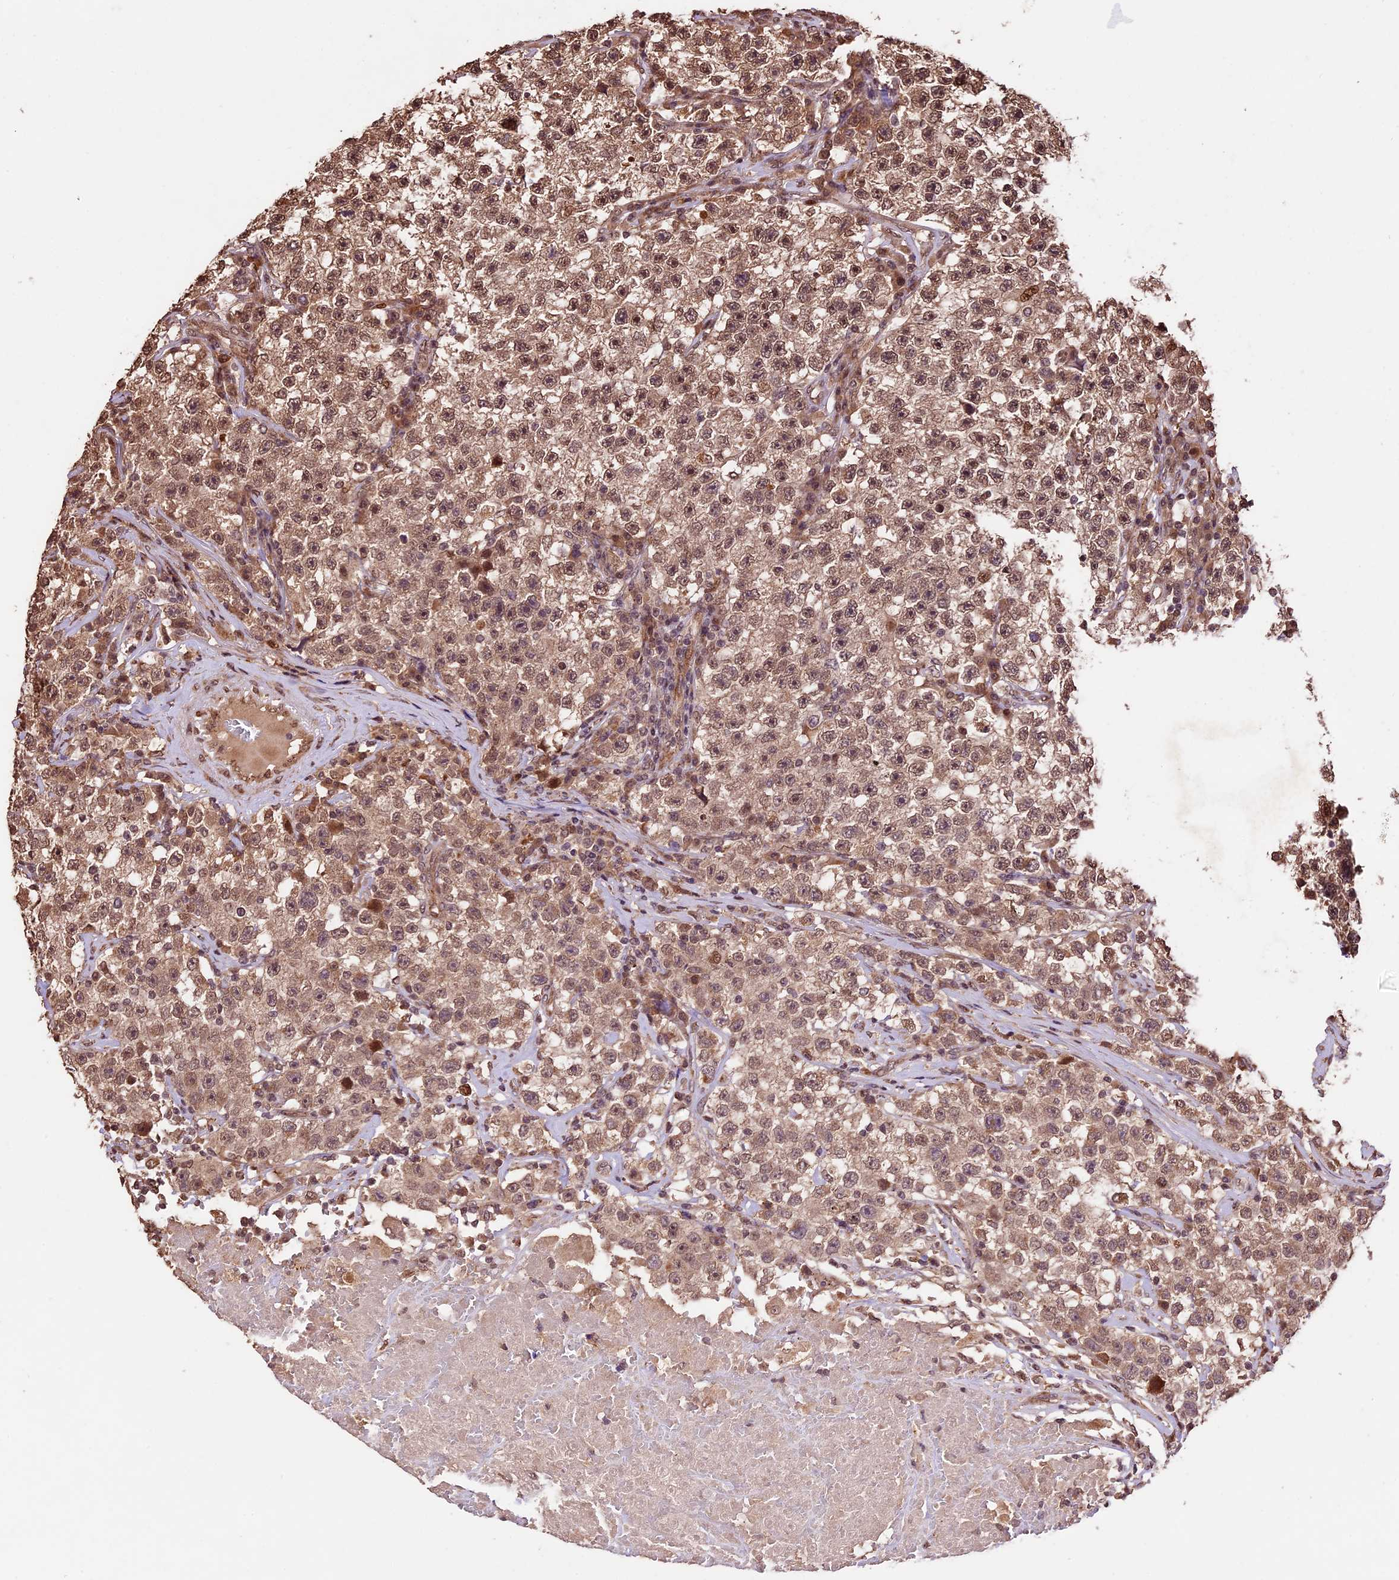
{"staining": {"intensity": "moderate", "quantity": ">75%", "location": "cytoplasmic/membranous,nuclear"}, "tissue": "testis cancer", "cell_type": "Tumor cells", "image_type": "cancer", "snomed": [{"axis": "morphology", "description": "Seminoma, NOS"}, {"axis": "topography", "description": "Testis"}], "caption": "Protein expression by immunohistochemistry (IHC) displays moderate cytoplasmic/membranous and nuclear expression in about >75% of tumor cells in testis cancer (seminoma). (Brightfield microscopy of DAB IHC at high magnification).", "gene": "CDKN2AIP", "patient": {"sex": "male", "age": 22}}